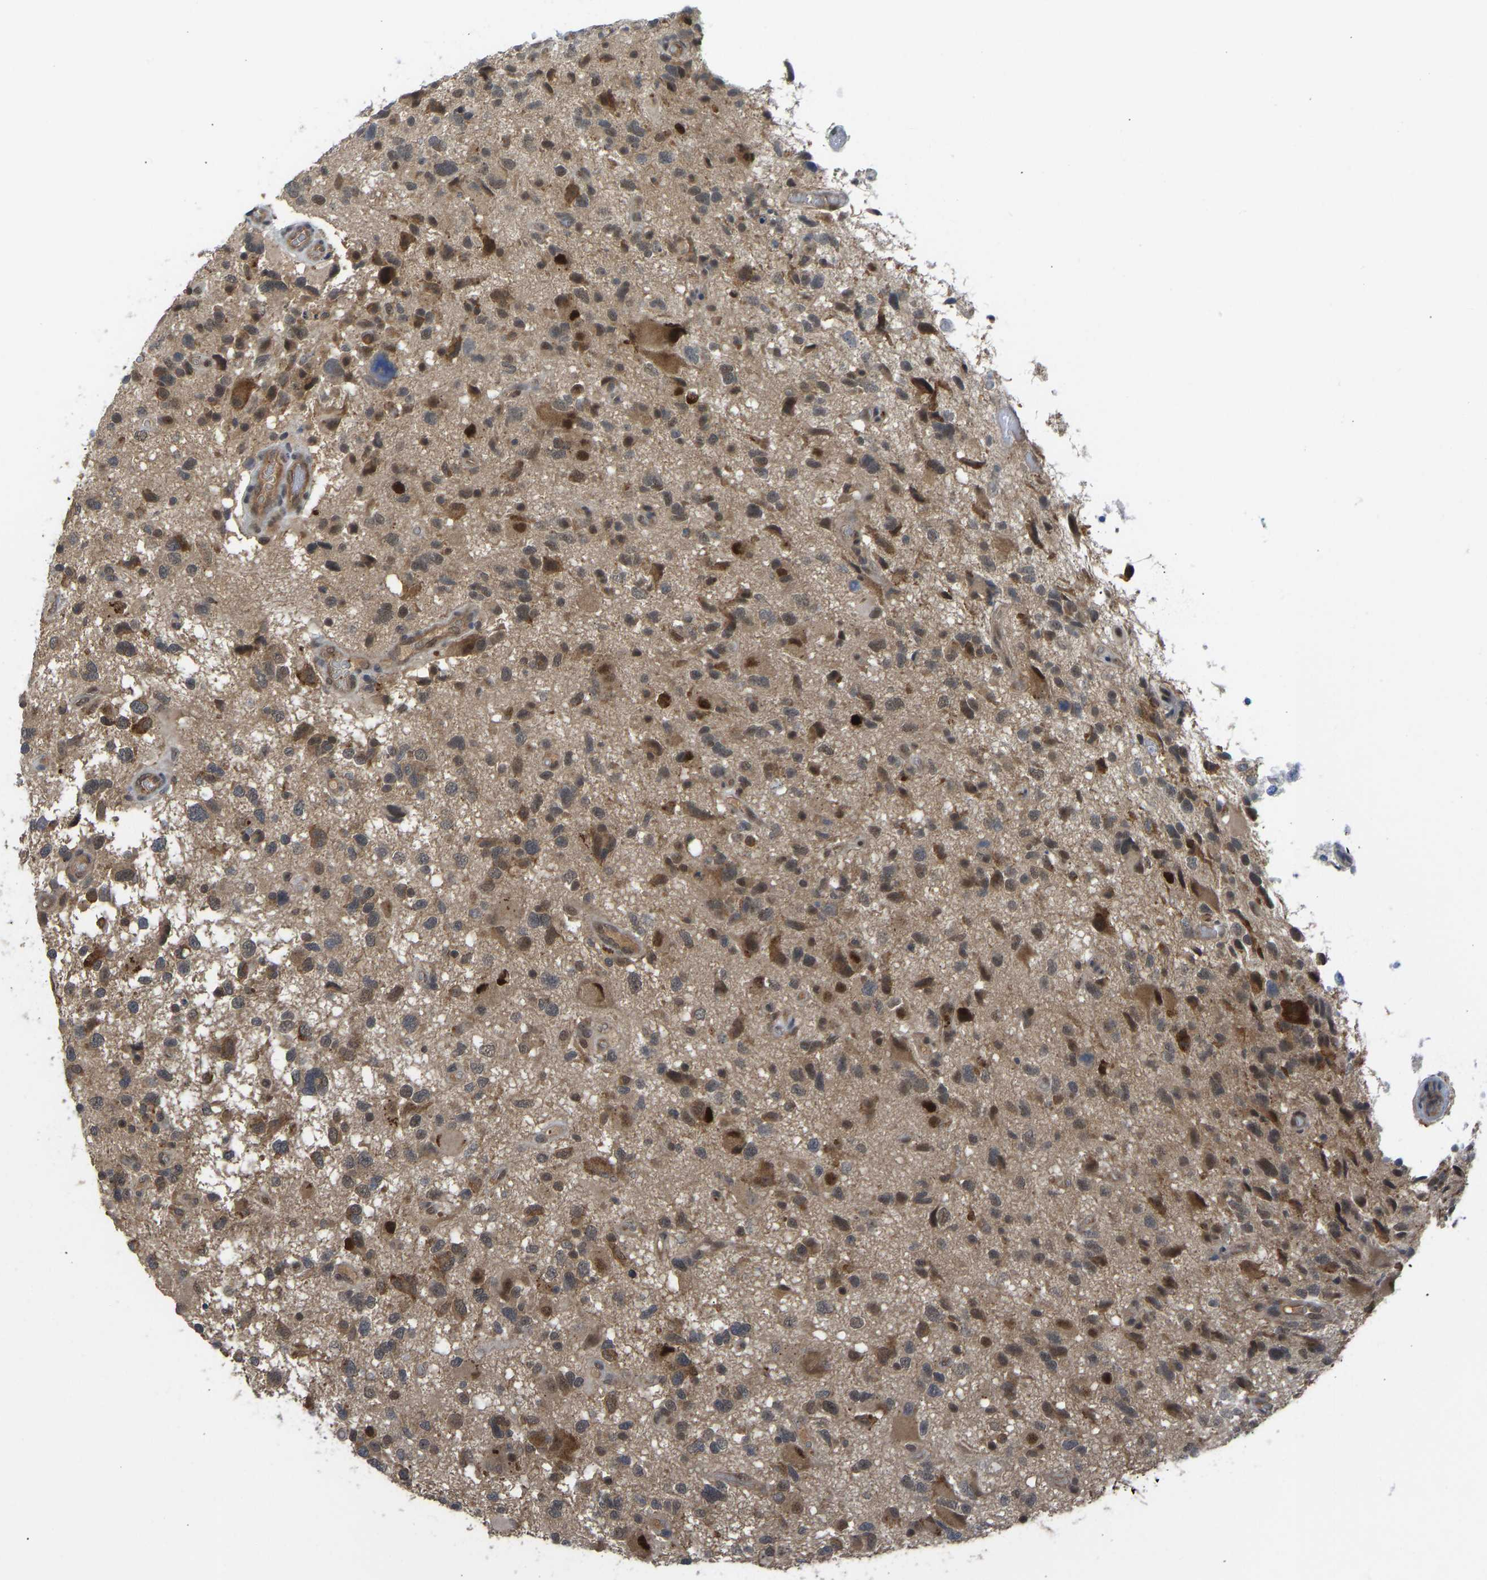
{"staining": {"intensity": "moderate", "quantity": "<25%", "location": "cytoplasmic/membranous,nuclear"}, "tissue": "glioma", "cell_type": "Tumor cells", "image_type": "cancer", "snomed": [{"axis": "morphology", "description": "Glioma, malignant, High grade"}, {"axis": "topography", "description": "Brain"}], "caption": "Immunohistochemical staining of malignant glioma (high-grade) demonstrates moderate cytoplasmic/membranous and nuclear protein expression in about <25% of tumor cells. Nuclei are stained in blue.", "gene": "ZNF251", "patient": {"sex": "male", "age": 33}}